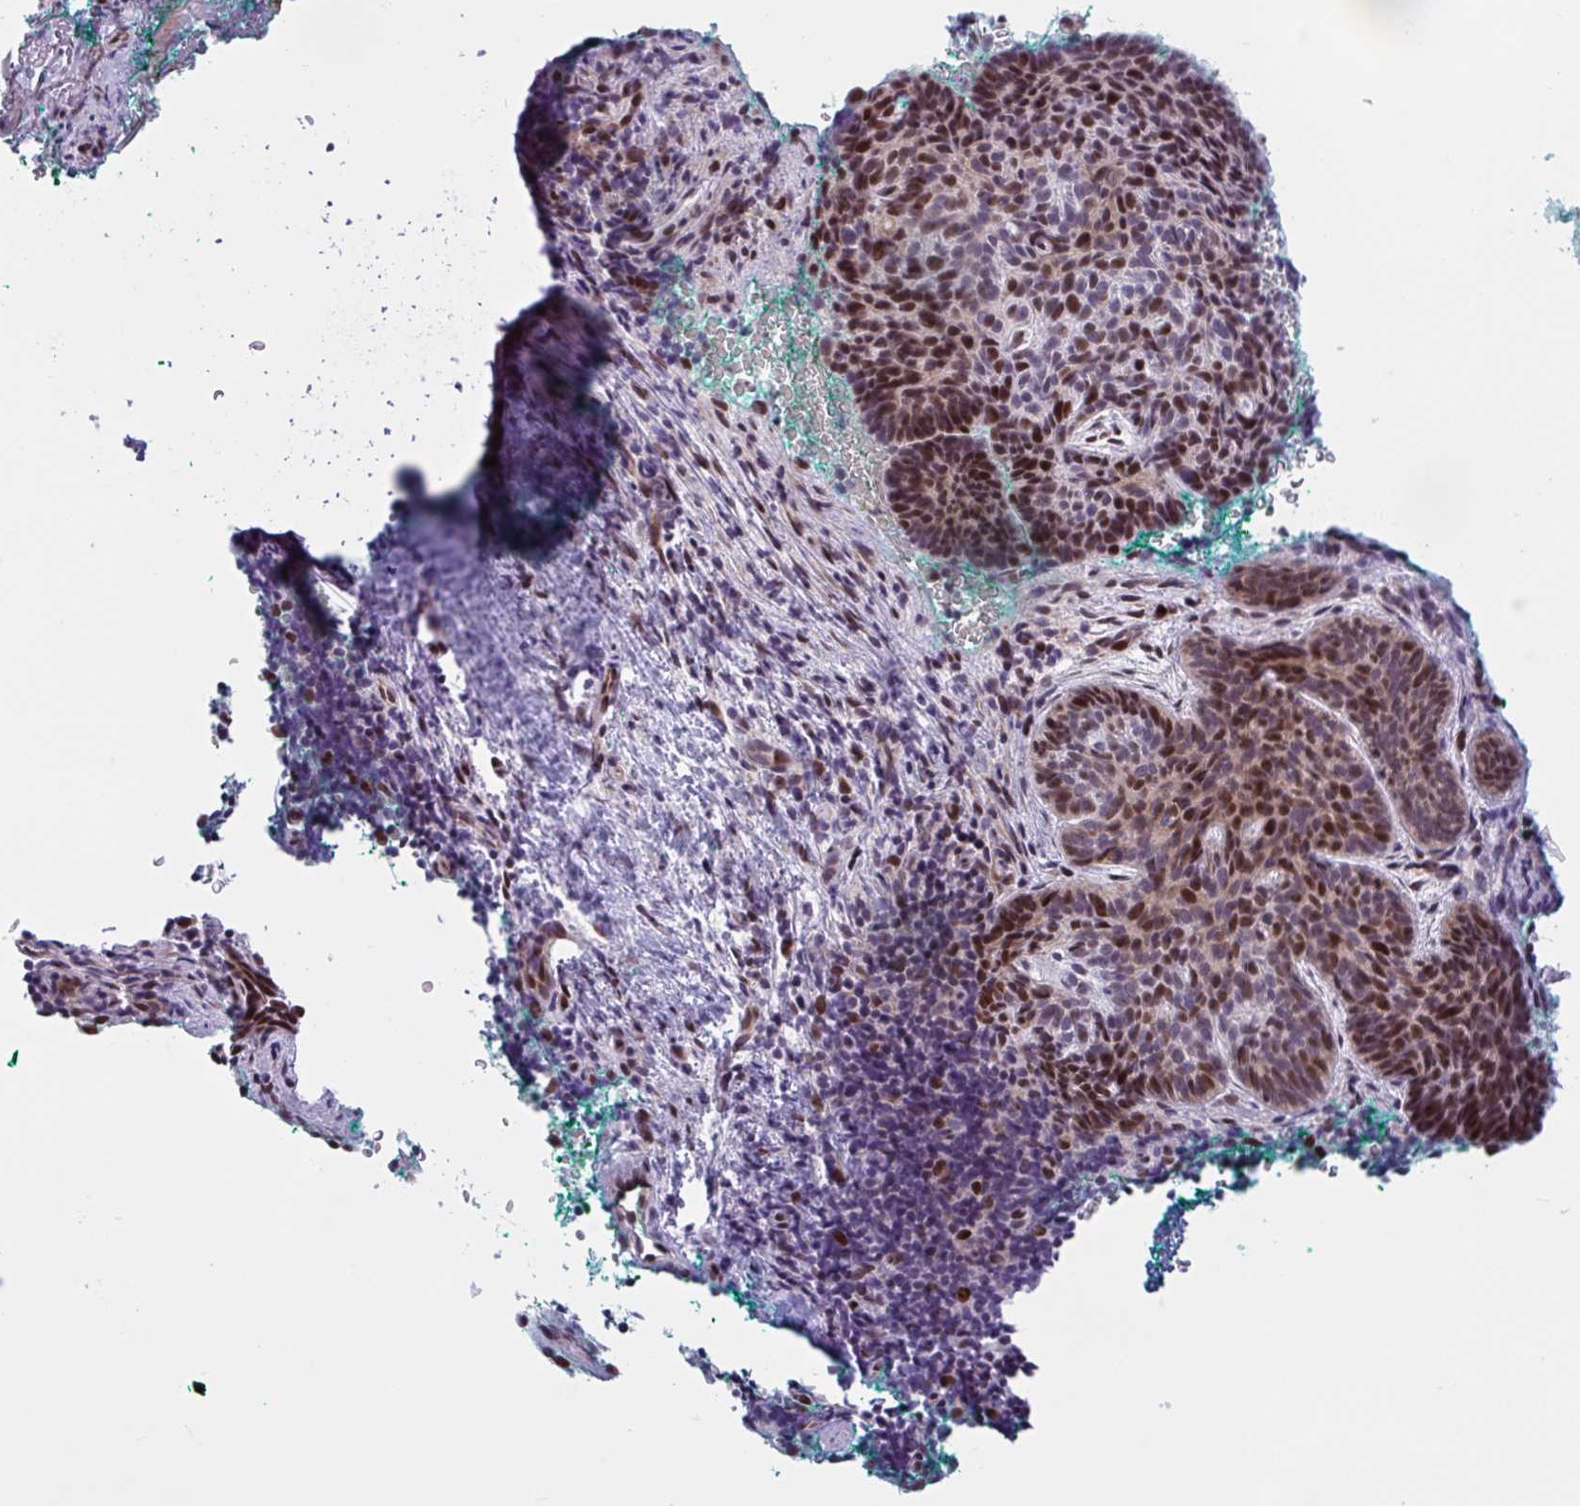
{"staining": {"intensity": "moderate", "quantity": "25%-75%", "location": "nuclear"}, "tissue": "skin cancer", "cell_type": "Tumor cells", "image_type": "cancer", "snomed": [{"axis": "morphology", "description": "Basal cell carcinoma"}, {"axis": "topography", "description": "Skin"}, {"axis": "topography", "description": "Skin of head"}], "caption": "Tumor cells demonstrate medium levels of moderate nuclear staining in about 25%-75% of cells in human skin cancer (basal cell carcinoma).", "gene": "RBL1", "patient": {"sex": "female", "age": 92}}